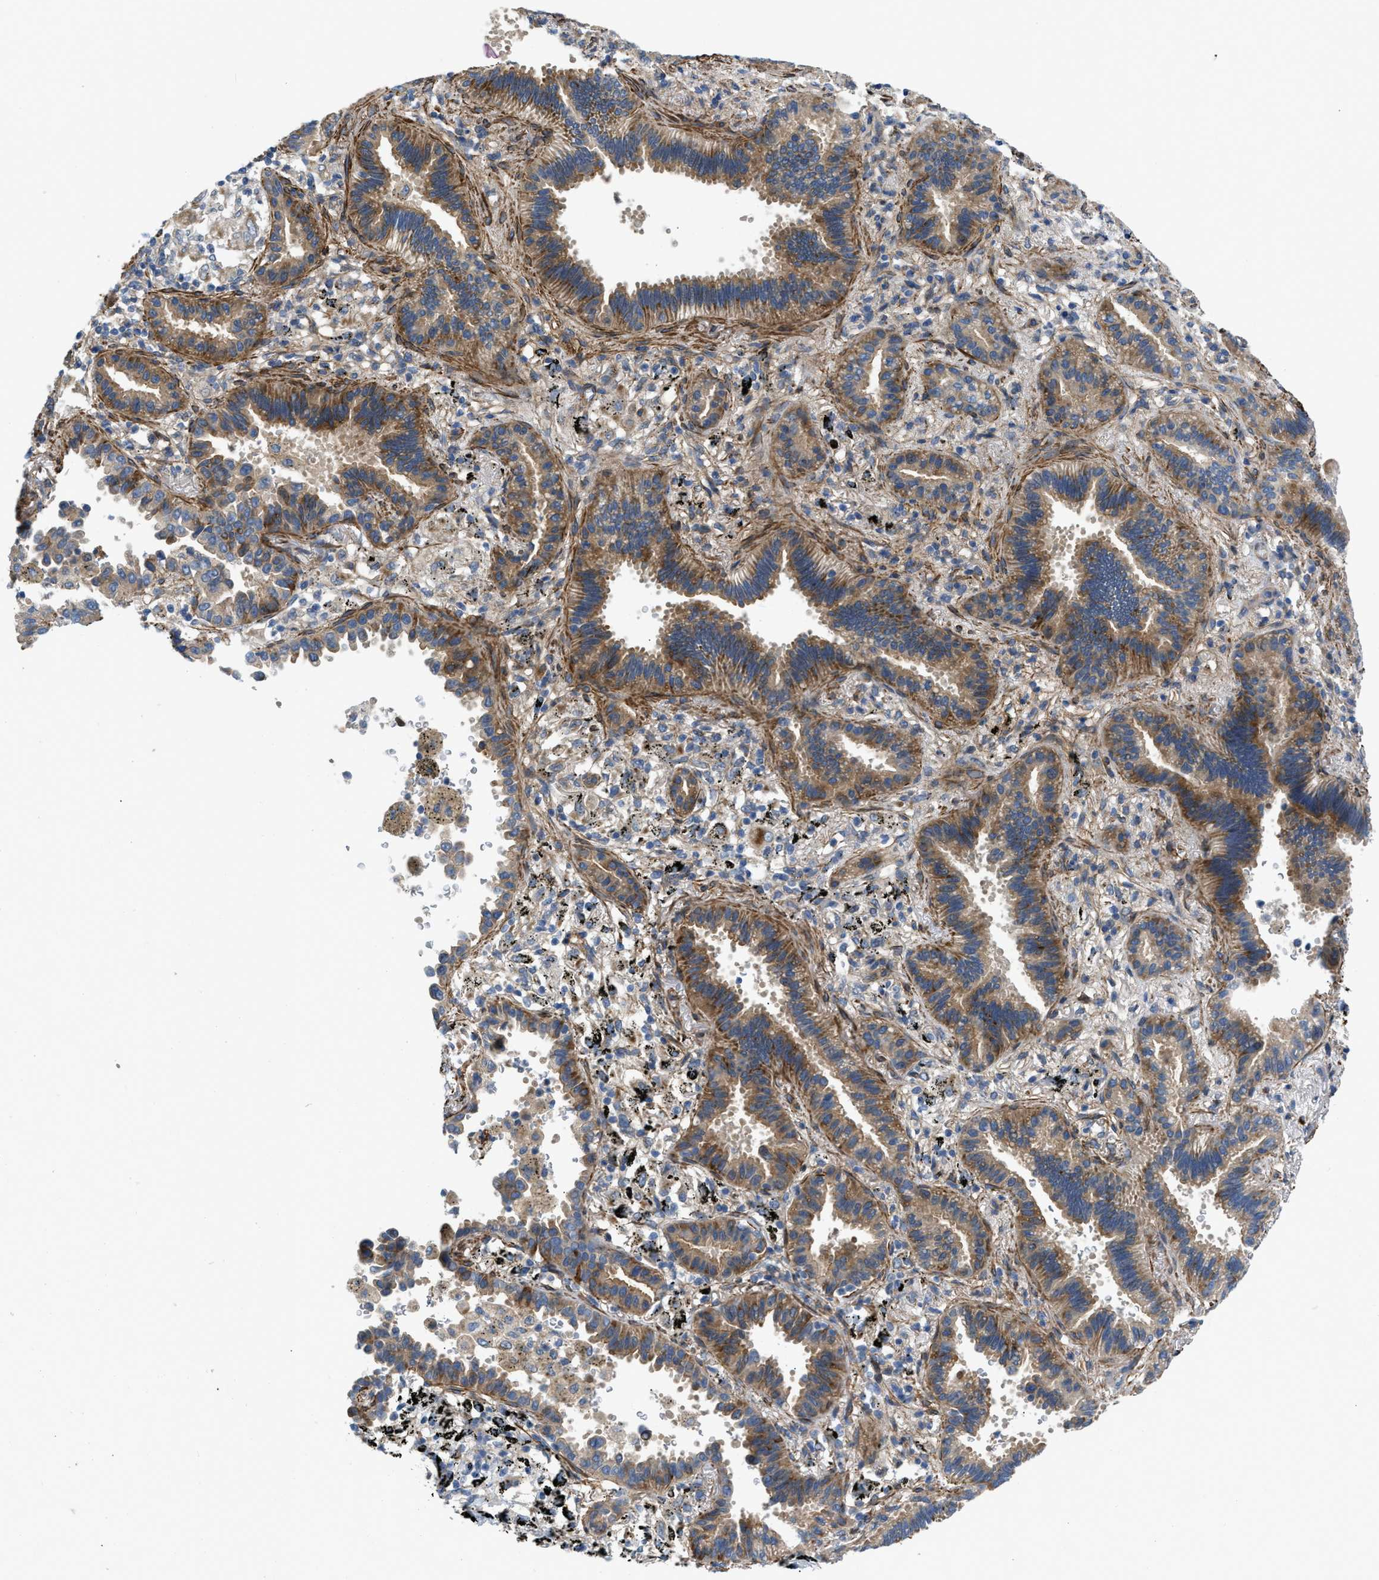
{"staining": {"intensity": "moderate", "quantity": "25%-75%", "location": "cytoplasmic/membranous"}, "tissue": "lung cancer", "cell_type": "Tumor cells", "image_type": "cancer", "snomed": [{"axis": "morphology", "description": "Normal tissue, NOS"}, {"axis": "morphology", "description": "Adenocarcinoma, NOS"}, {"axis": "topography", "description": "Lung"}], "caption": "Human adenocarcinoma (lung) stained for a protein (brown) displays moderate cytoplasmic/membranous positive positivity in about 25%-75% of tumor cells.", "gene": "BMPR1A", "patient": {"sex": "male", "age": 59}}